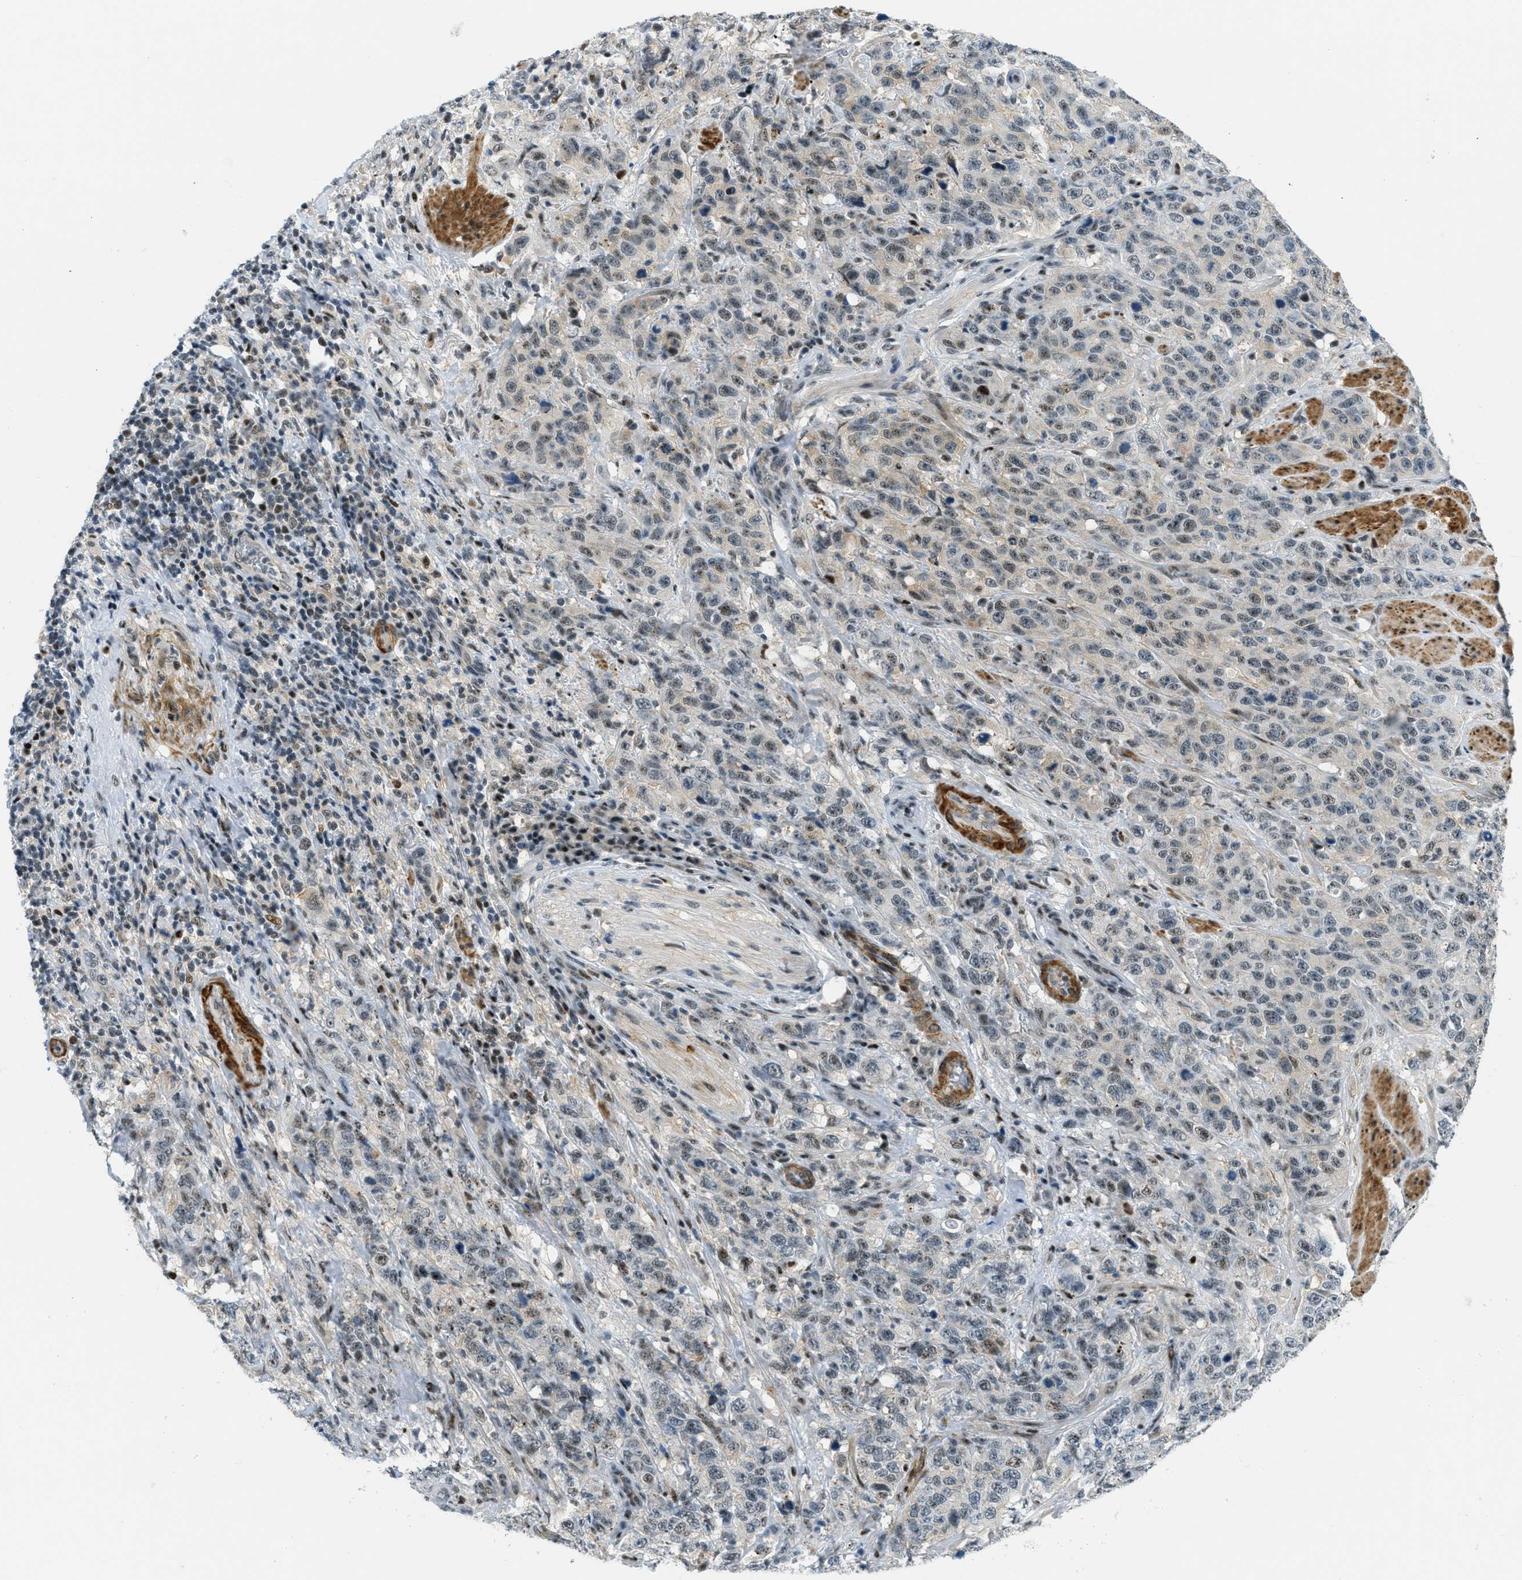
{"staining": {"intensity": "negative", "quantity": "none", "location": "none"}, "tissue": "stomach cancer", "cell_type": "Tumor cells", "image_type": "cancer", "snomed": [{"axis": "morphology", "description": "Adenocarcinoma, NOS"}, {"axis": "topography", "description": "Stomach"}], "caption": "This is an immunohistochemistry histopathology image of stomach cancer. There is no staining in tumor cells.", "gene": "ZDHHC23", "patient": {"sex": "male", "age": 48}}